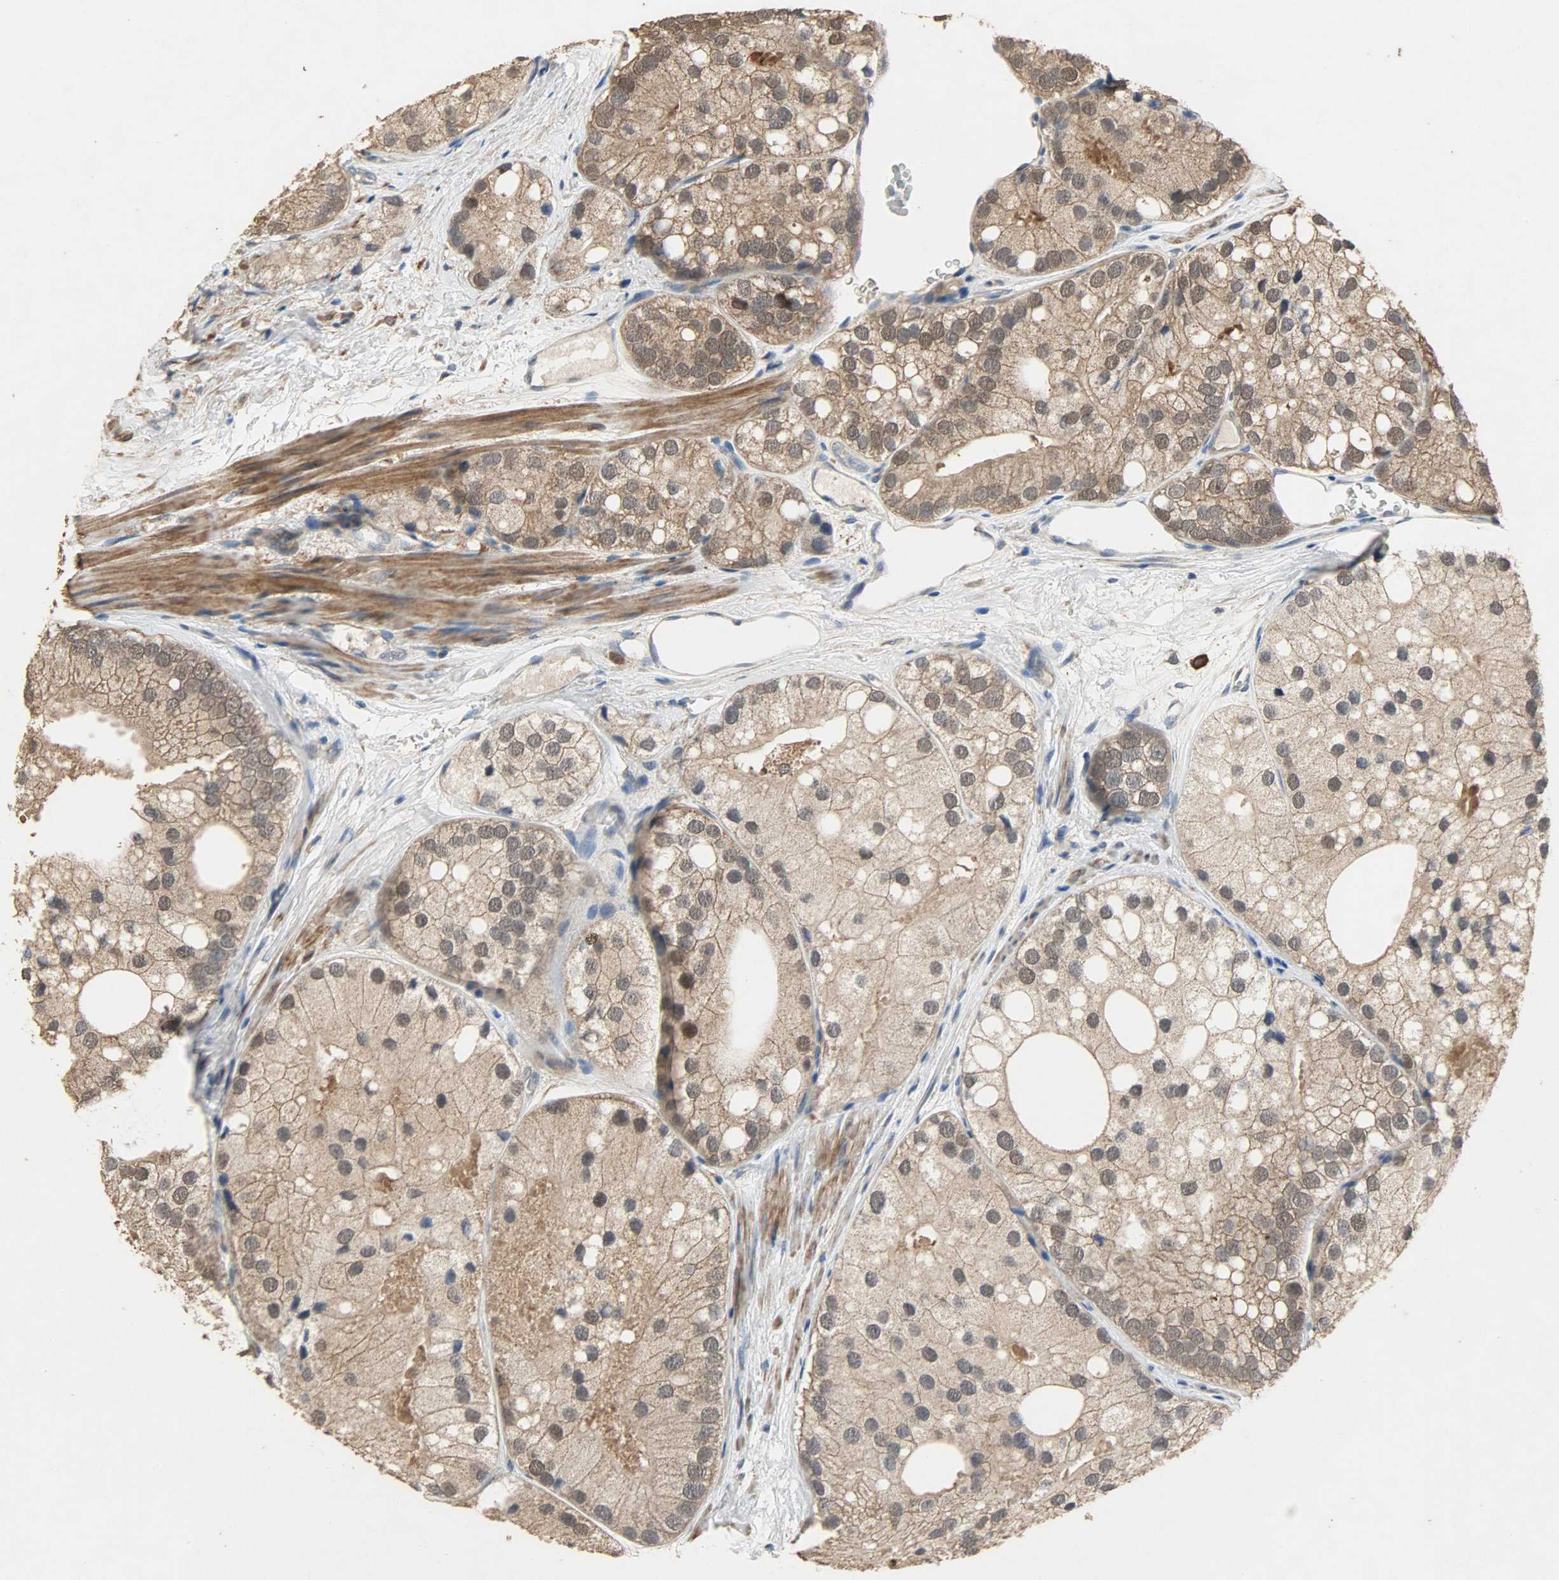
{"staining": {"intensity": "moderate", "quantity": ">75%", "location": "cytoplasmic/membranous,nuclear"}, "tissue": "prostate cancer", "cell_type": "Tumor cells", "image_type": "cancer", "snomed": [{"axis": "morphology", "description": "Adenocarcinoma, Low grade"}, {"axis": "topography", "description": "Prostate"}], "caption": "Immunohistochemistry staining of prostate adenocarcinoma (low-grade), which exhibits medium levels of moderate cytoplasmic/membranous and nuclear staining in about >75% of tumor cells indicating moderate cytoplasmic/membranous and nuclear protein staining. The staining was performed using DAB (brown) for protein detection and nuclei were counterstained in hematoxylin (blue).", "gene": "CDKN2C", "patient": {"sex": "male", "age": 69}}